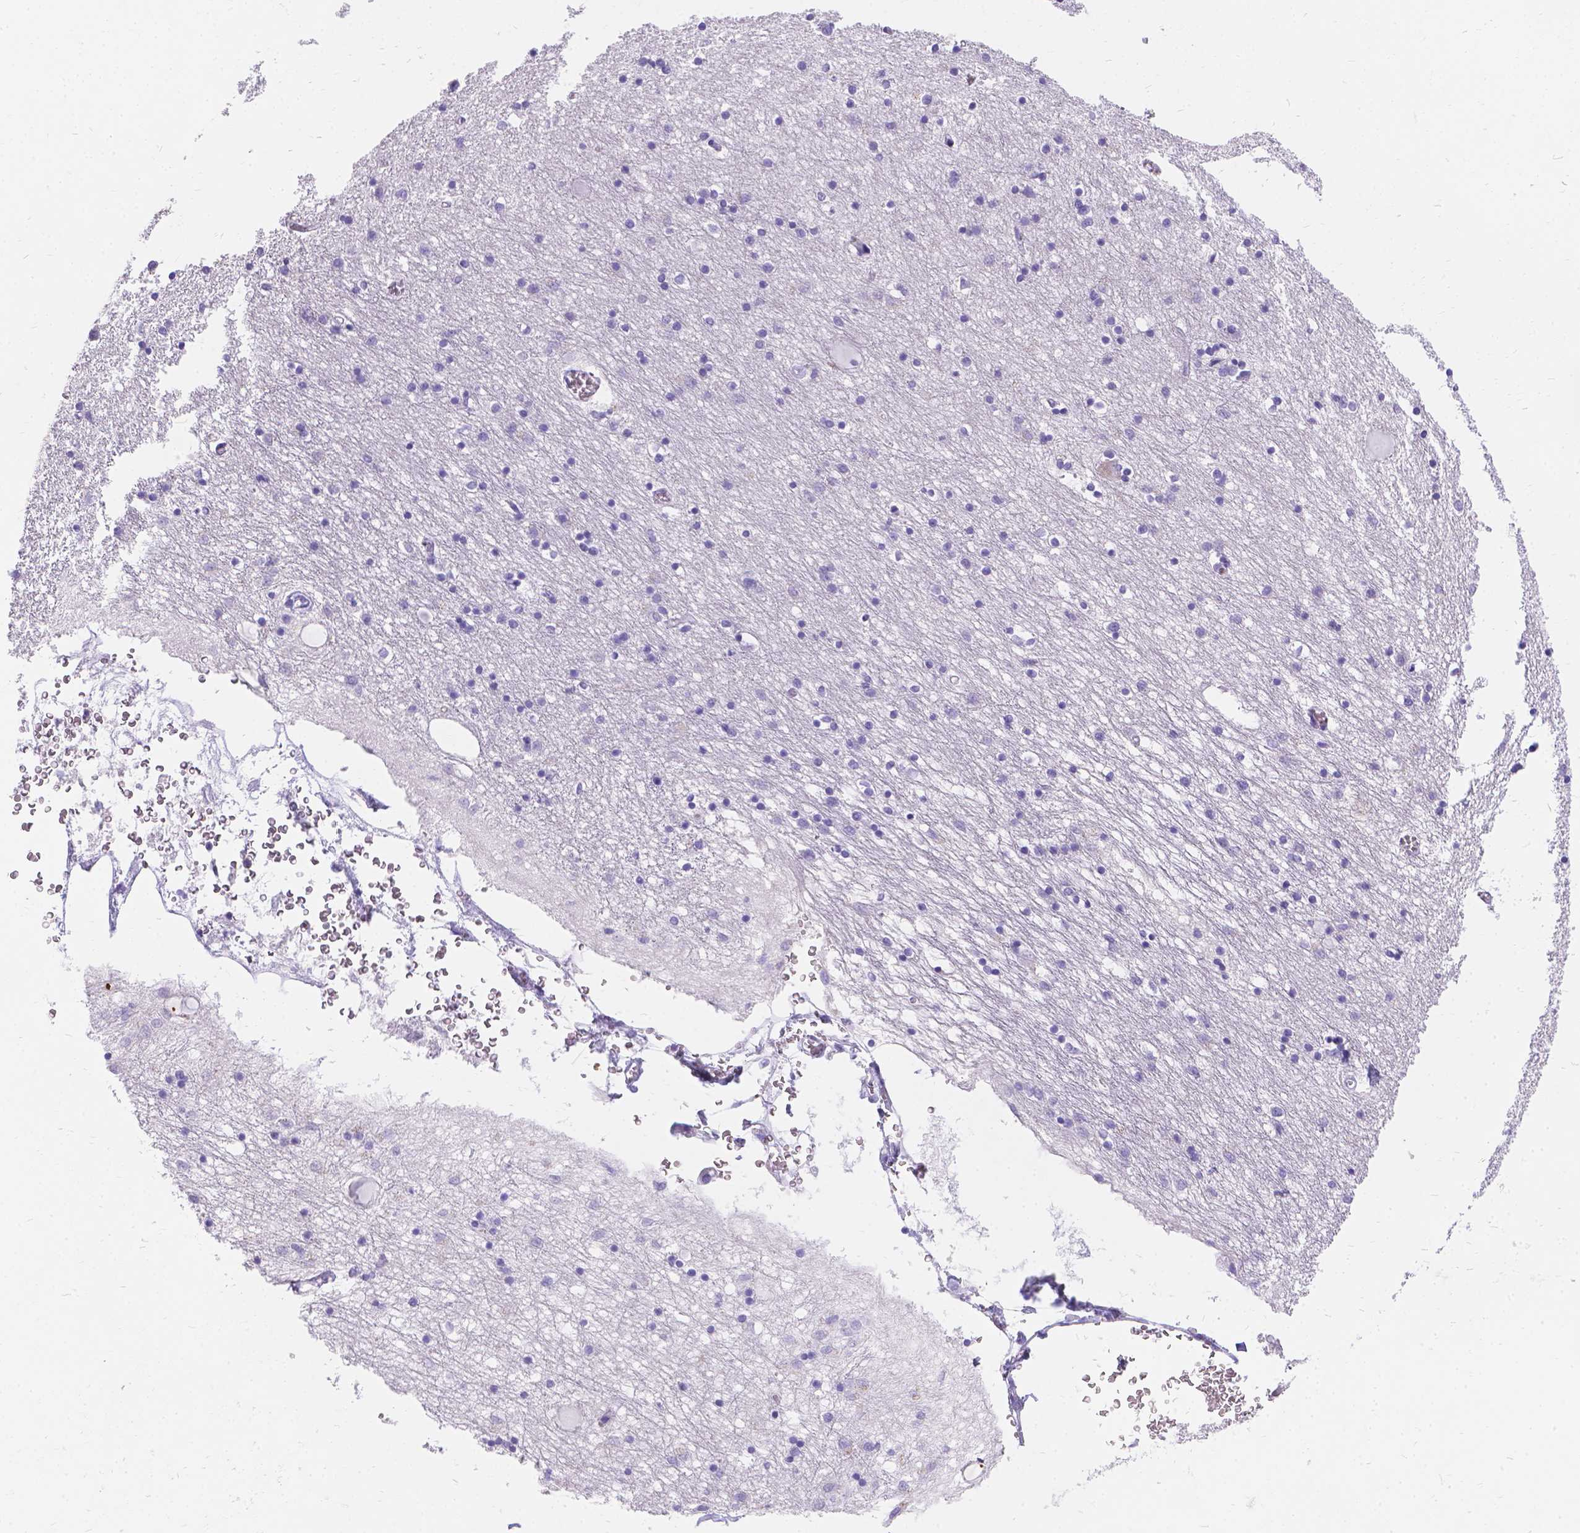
{"staining": {"intensity": "negative", "quantity": "none", "location": "none"}, "tissue": "hippocampus", "cell_type": "Glial cells", "image_type": "normal", "snomed": [{"axis": "morphology", "description": "Normal tissue, NOS"}, {"axis": "topography", "description": "Lateral ventricle wall"}, {"axis": "topography", "description": "Hippocampus"}], "caption": "An immunohistochemistry micrograph of unremarkable hippocampus is shown. There is no staining in glial cells of hippocampus.", "gene": "GNRHR", "patient": {"sex": "female", "age": 63}}